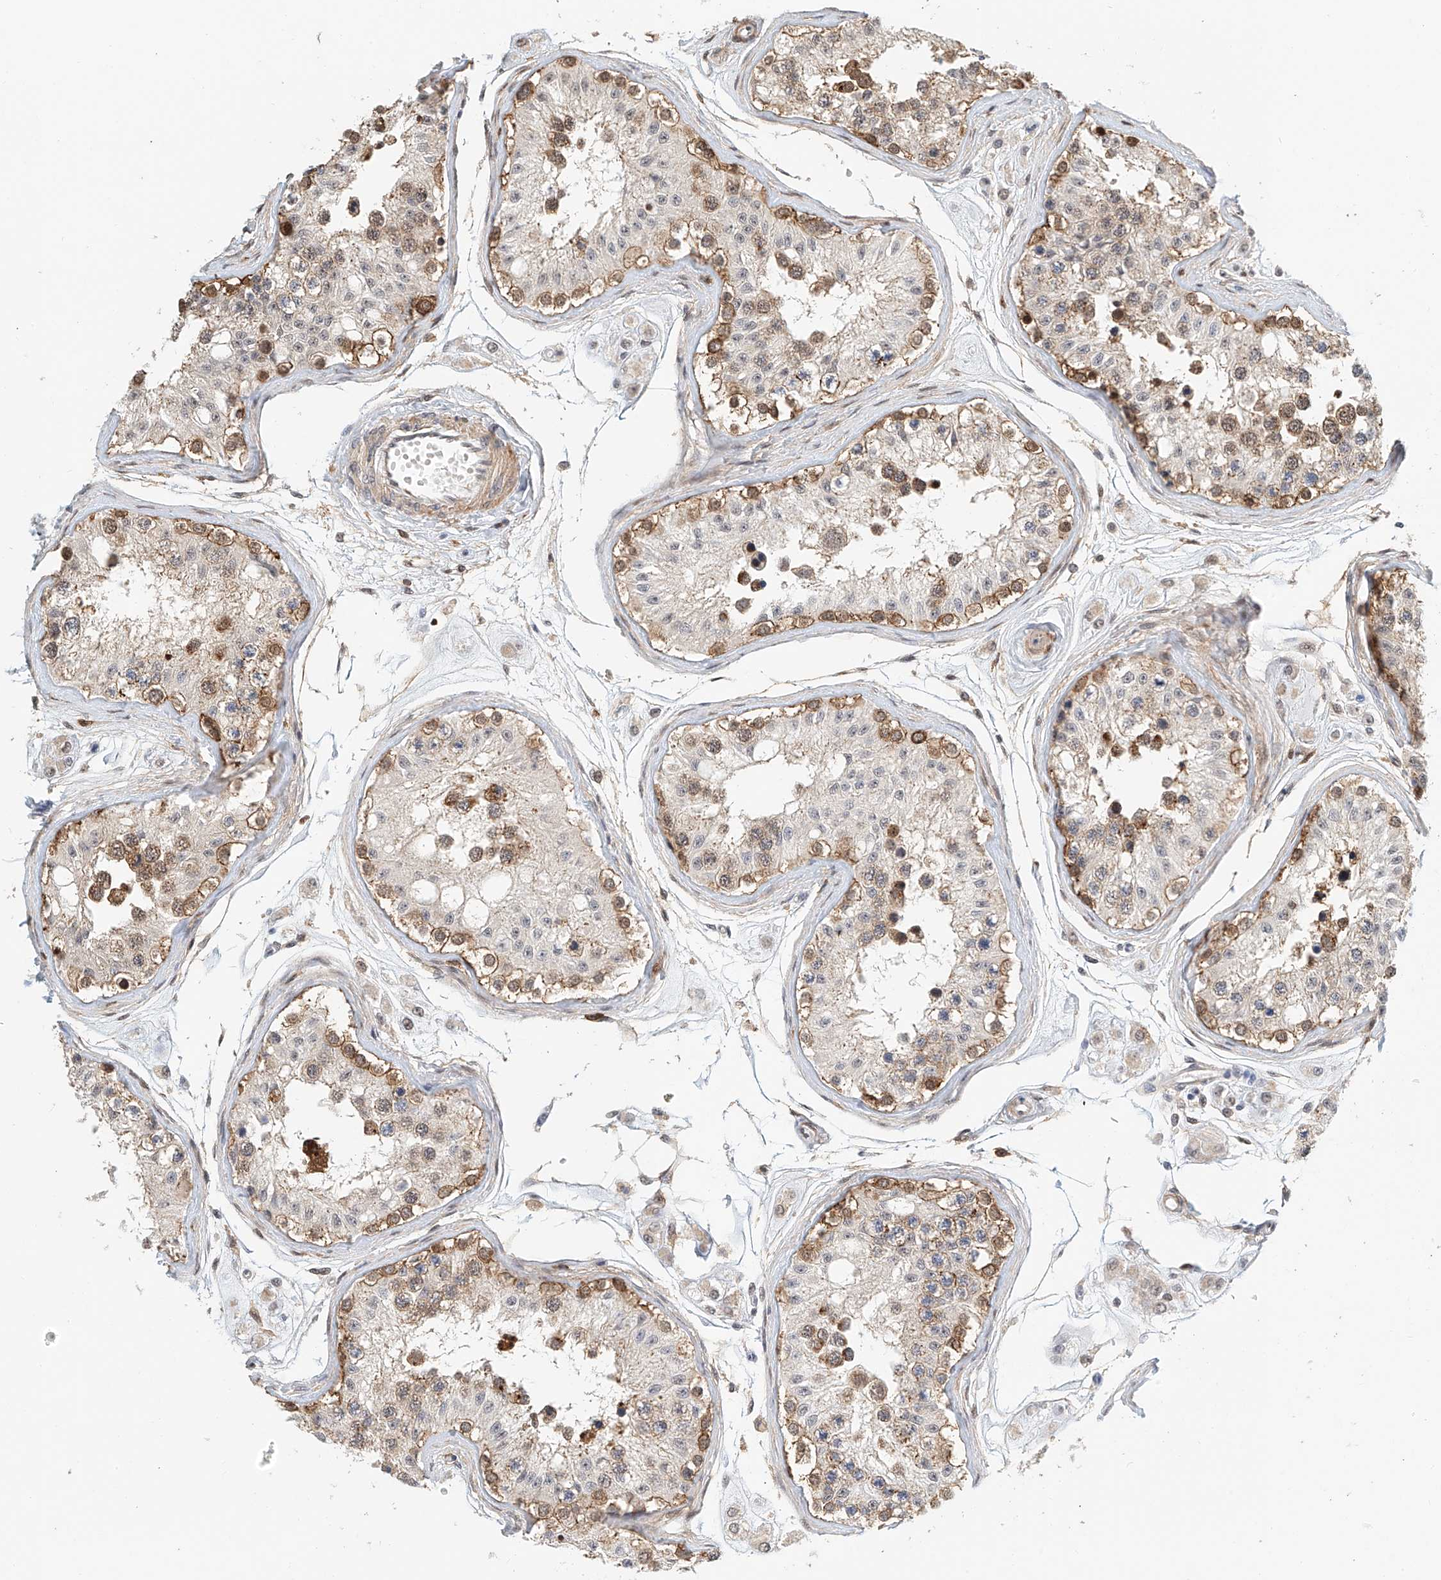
{"staining": {"intensity": "strong", "quantity": "25%-75%", "location": "cytoplasmic/membranous"}, "tissue": "testis", "cell_type": "Cells in seminiferous ducts", "image_type": "normal", "snomed": [{"axis": "morphology", "description": "Normal tissue, NOS"}, {"axis": "morphology", "description": "Adenocarcinoma, metastatic, NOS"}, {"axis": "topography", "description": "Testis"}], "caption": "This micrograph demonstrates immunohistochemistry (IHC) staining of unremarkable human testis, with high strong cytoplasmic/membranous staining in about 25%-75% of cells in seminiferous ducts.", "gene": "MICAL1", "patient": {"sex": "male", "age": 26}}